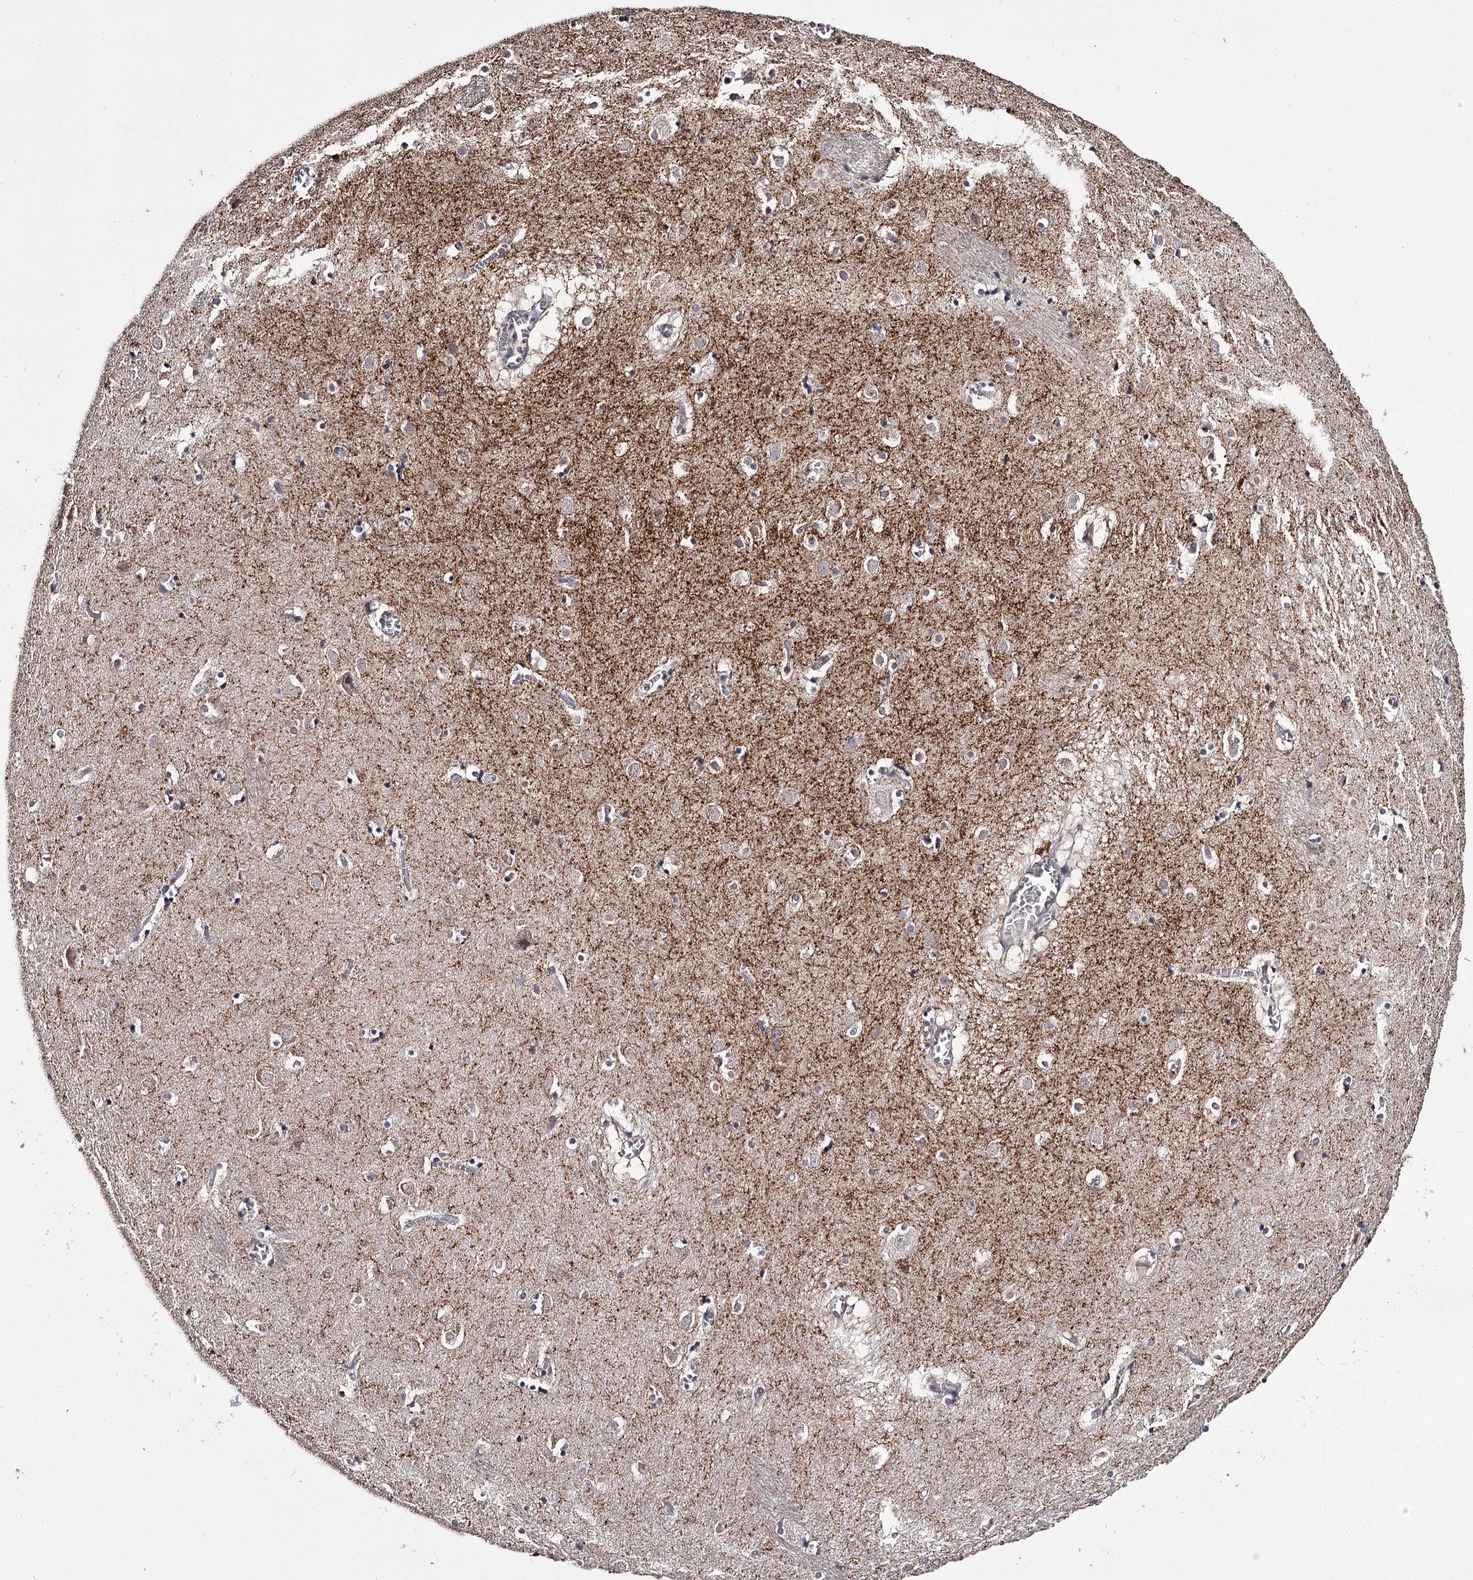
{"staining": {"intensity": "negative", "quantity": "none", "location": "none"}, "tissue": "caudate", "cell_type": "Glial cells", "image_type": "normal", "snomed": [{"axis": "morphology", "description": "Normal tissue, NOS"}, {"axis": "topography", "description": "Lateral ventricle wall"}], "caption": "Glial cells show no significant positivity in benign caudate.", "gene": "SLC32A1", "patient": {"sex": "male", "age": 70}}